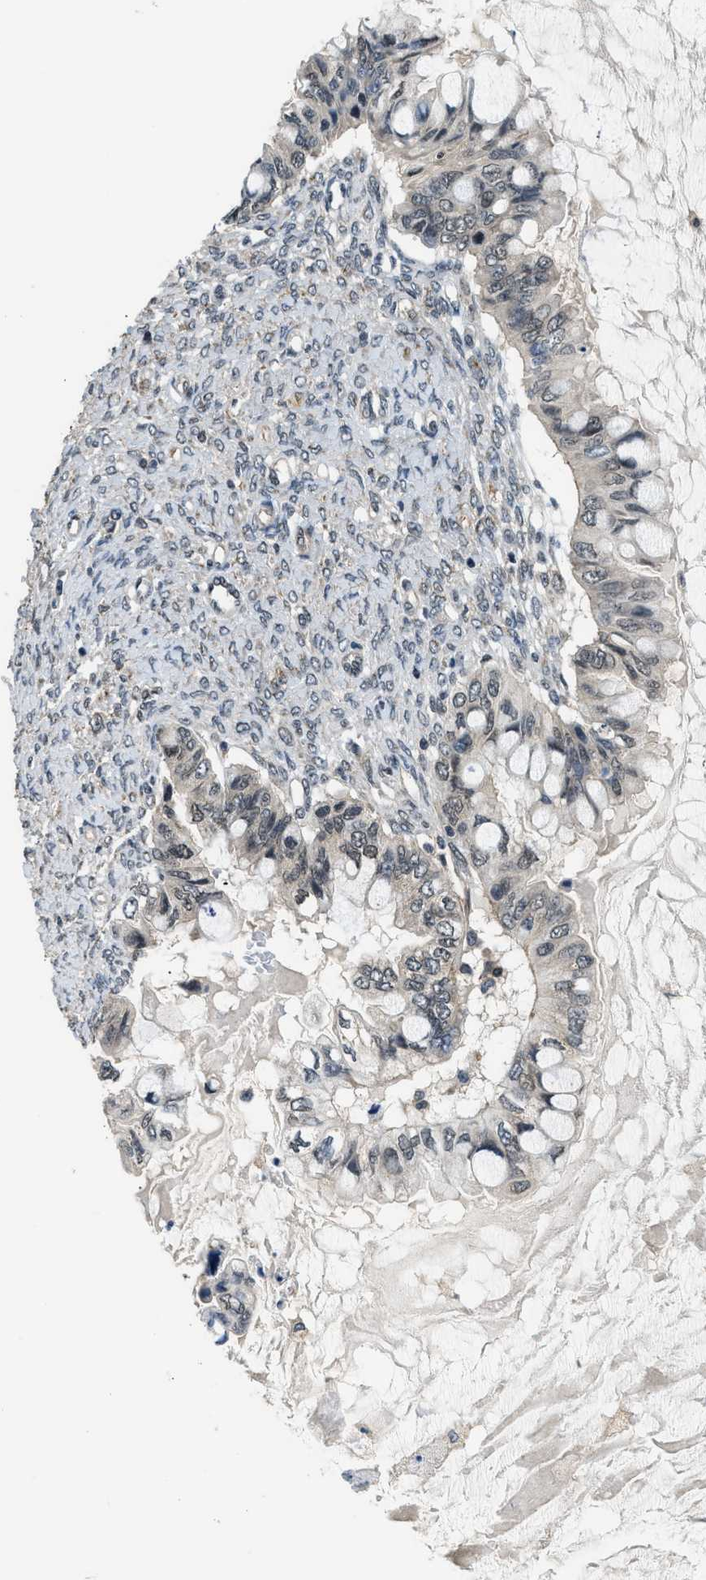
{"staining": {"intensity": "moderate", "quantity": "25%-75%", "location": "cytoplasmic/membranous,nuclear"}, "tissue": "ovarian cancer", "cell_type": "Tumor cells", "image_type": "cancer", "snomed": [{"axis": "morphology", "description": "Cystadenocarcinoma, mucinous, NOS"}, {"axis": "topography", "description": "Ovary"}], "caption": "Immunohistochemical staining of ovarian cancer (mucinous cystadenocarcinoma) exhibits medium levels of moderate cytoplasmic/membranous and nuclear protein expression in about 25%-75% of tumor cells.", "gene": "MTMR1", "patient": {"sex": "female", "age": 80}}